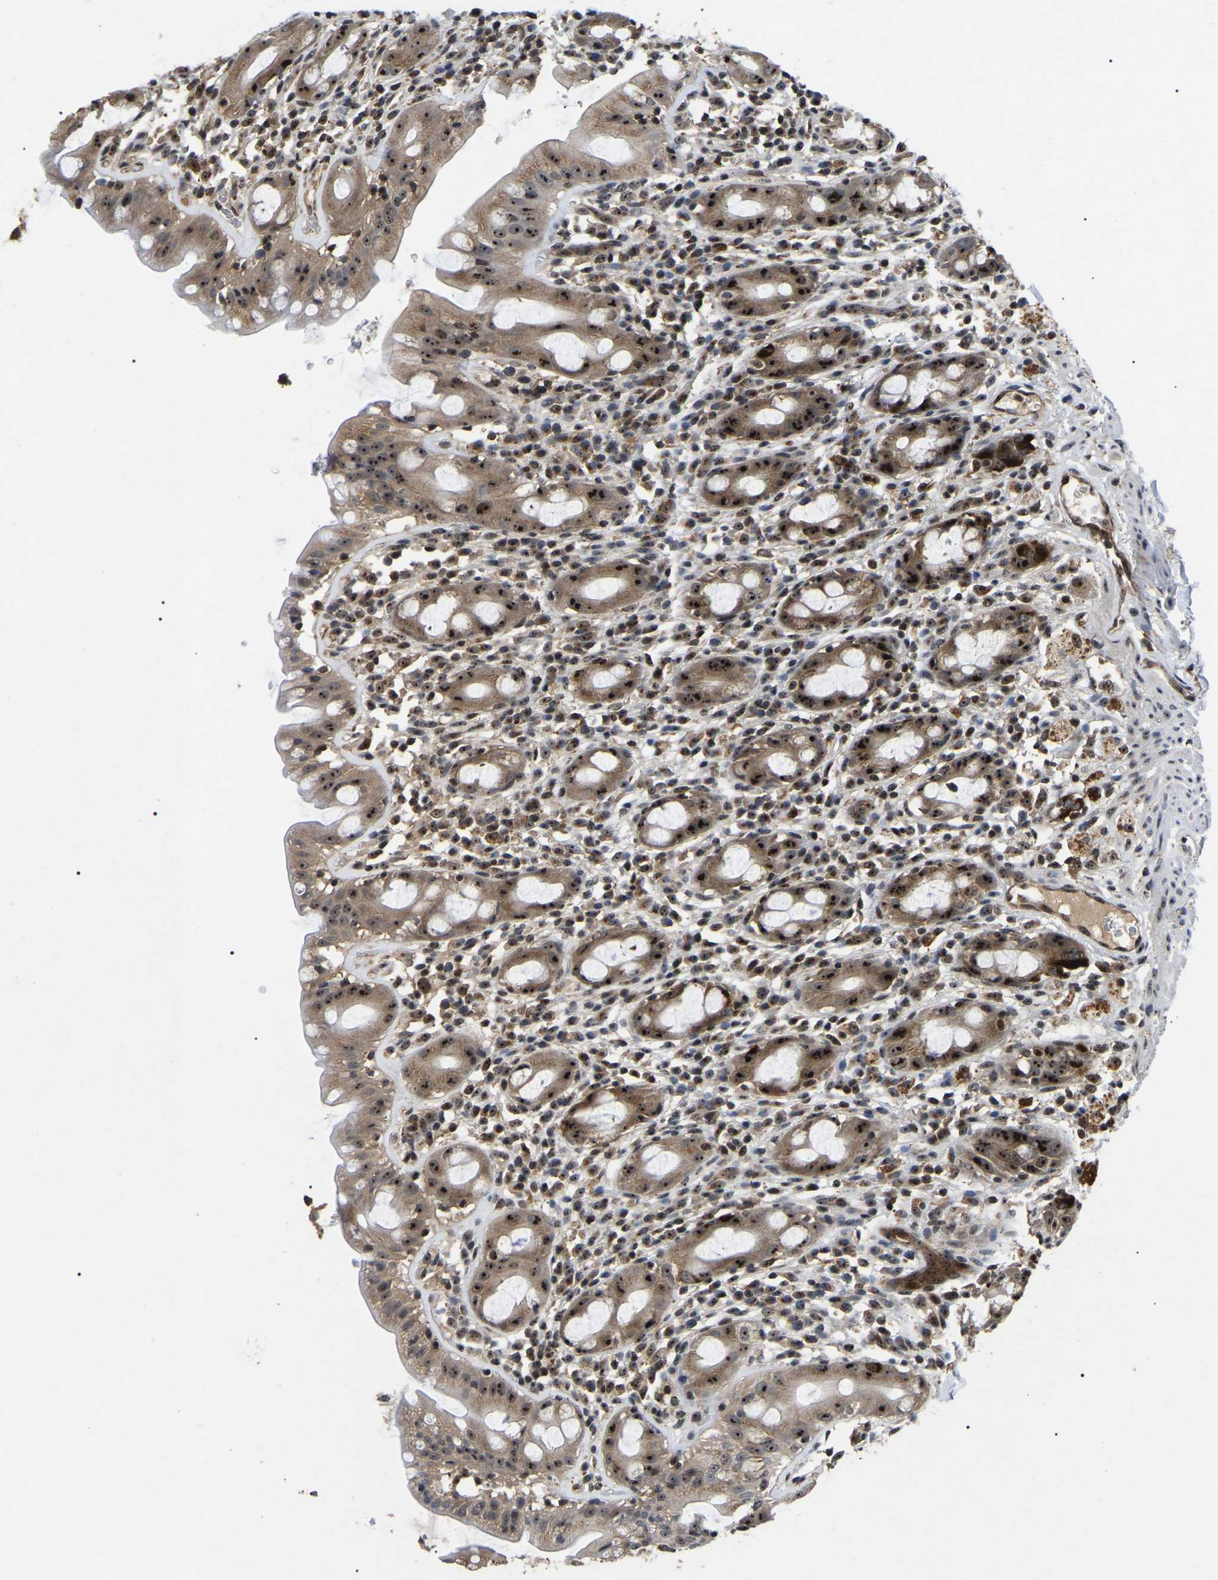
{"staining": {"intensity": "strong", "quantity": ">75%", "location": "cytoplasmic/membranous,nuclear"}, "tissue": "rectum", "cell_type": "Glandular cells", "image_type": "normal", "snomed": [{"axis": "morphology", "description": "Normal tissue, NOS"}, {"axis": "topography", "description": "Rectum"}], "caption": "High-power microscopy captured an IHC image of normal rectum, revealing strong cytoplasmic/membranous,nuclear staining in approximately >75% of glandular cells. The staining is performed using DAB brown chromogen to label protein expression. The nuclei are counter-stained blue using hematoxylin.", "gene": "RBM28", "patient": {"sex": "male", "age": 44}}